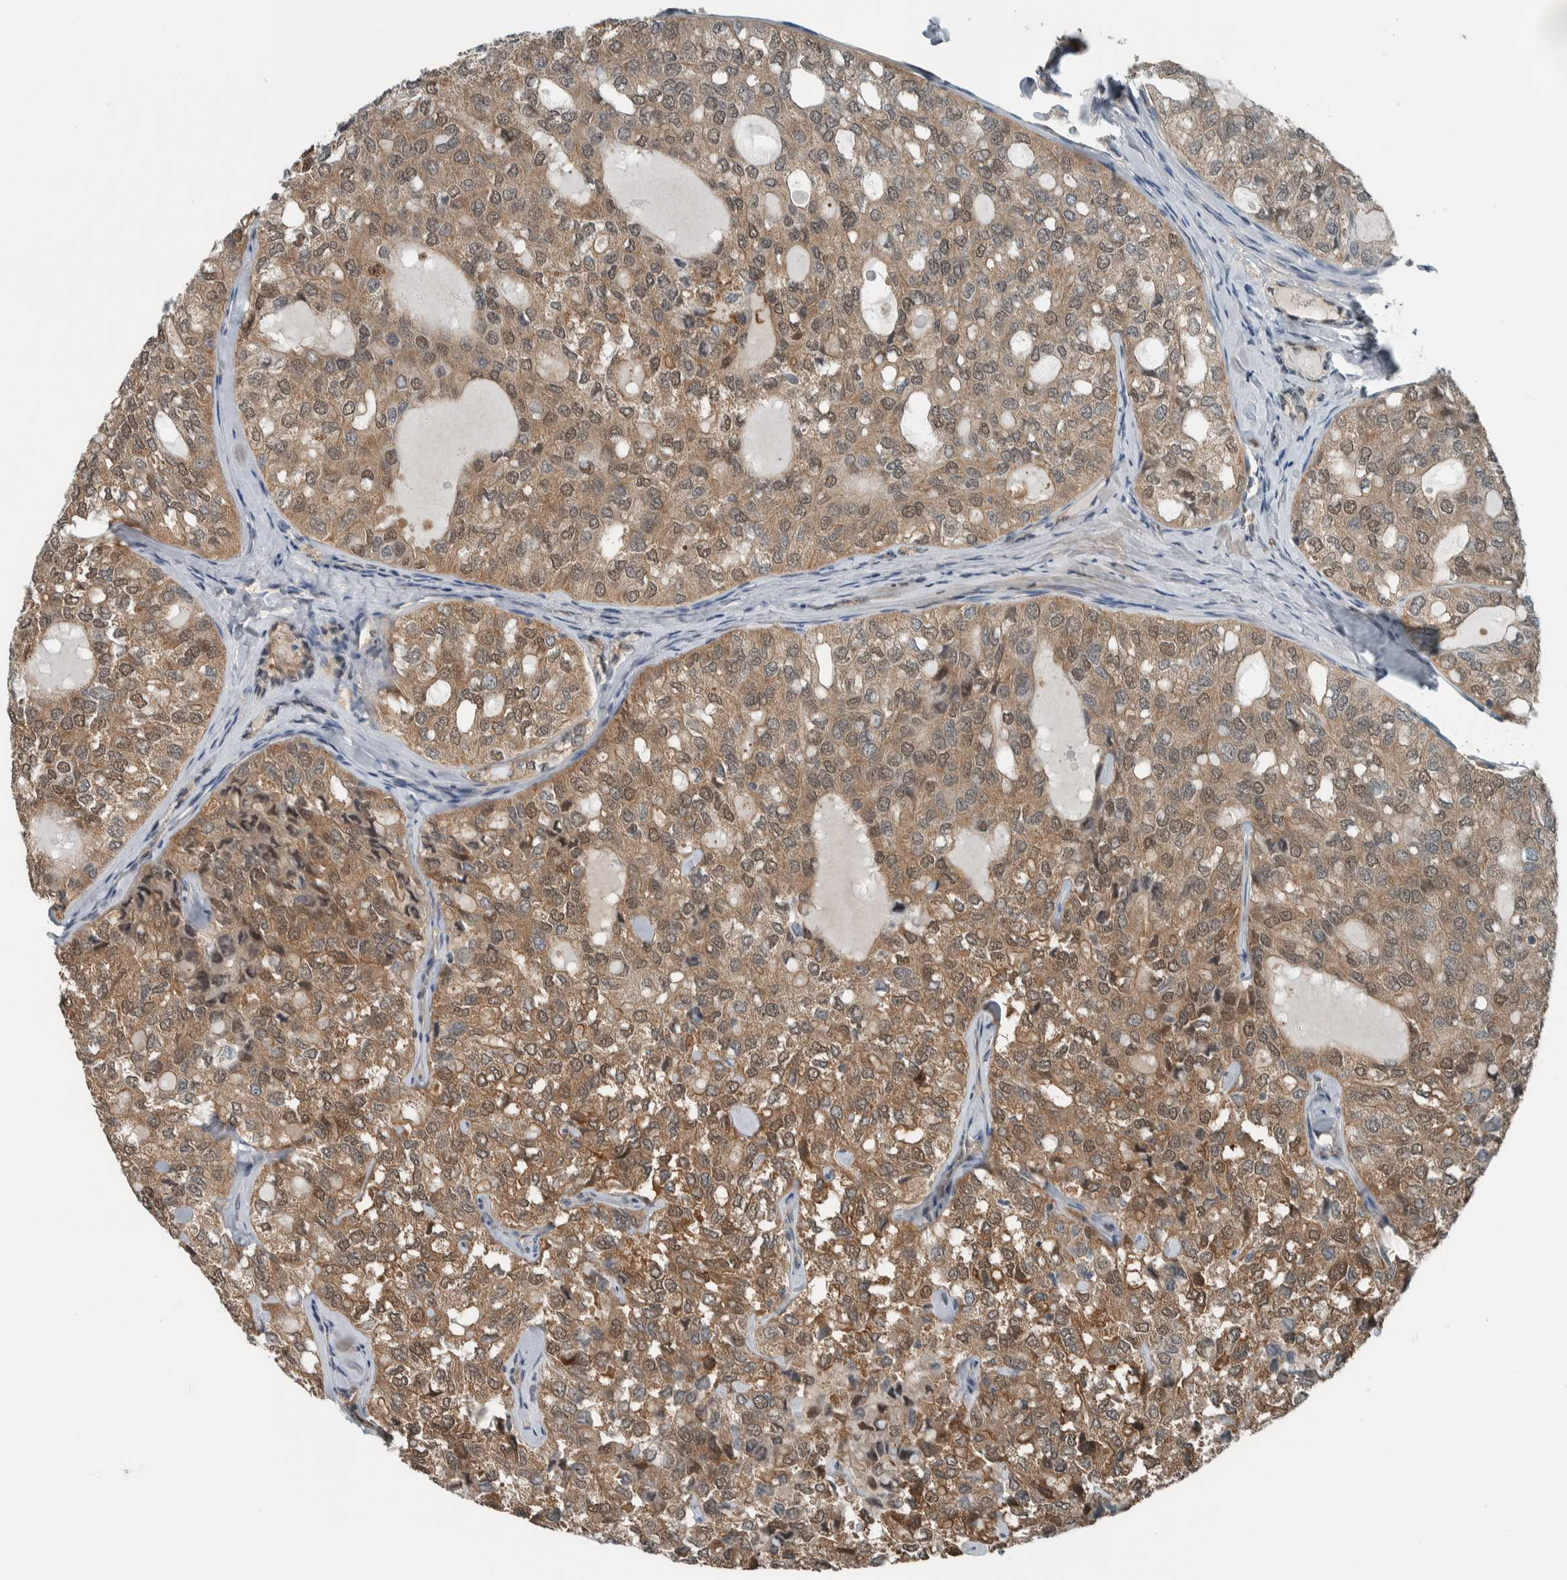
{"staining": {"intensity": "moderate", "quantity": ">75%", "location": "cytoplasmic/membranous,nuclear"}, "tissue": "thyroid cancer", "cell_type": "Tumor cells", "image_type": "cancer", "snomed": [{"axis": "morphology", "description": "Follicular adenoma carcinoma, NOS"}, {"axis": "topography", "description": "Thyroid gland"}], "caption": "This is a histology image of immunohistochemistry (IHC) staining of thyroid cancer, which shows moderate expression in the cytoplasmic/membranous and nuclear of tumor cells.", "gene": "ALAD", "patient": {"sex": "male", "age": 75}}